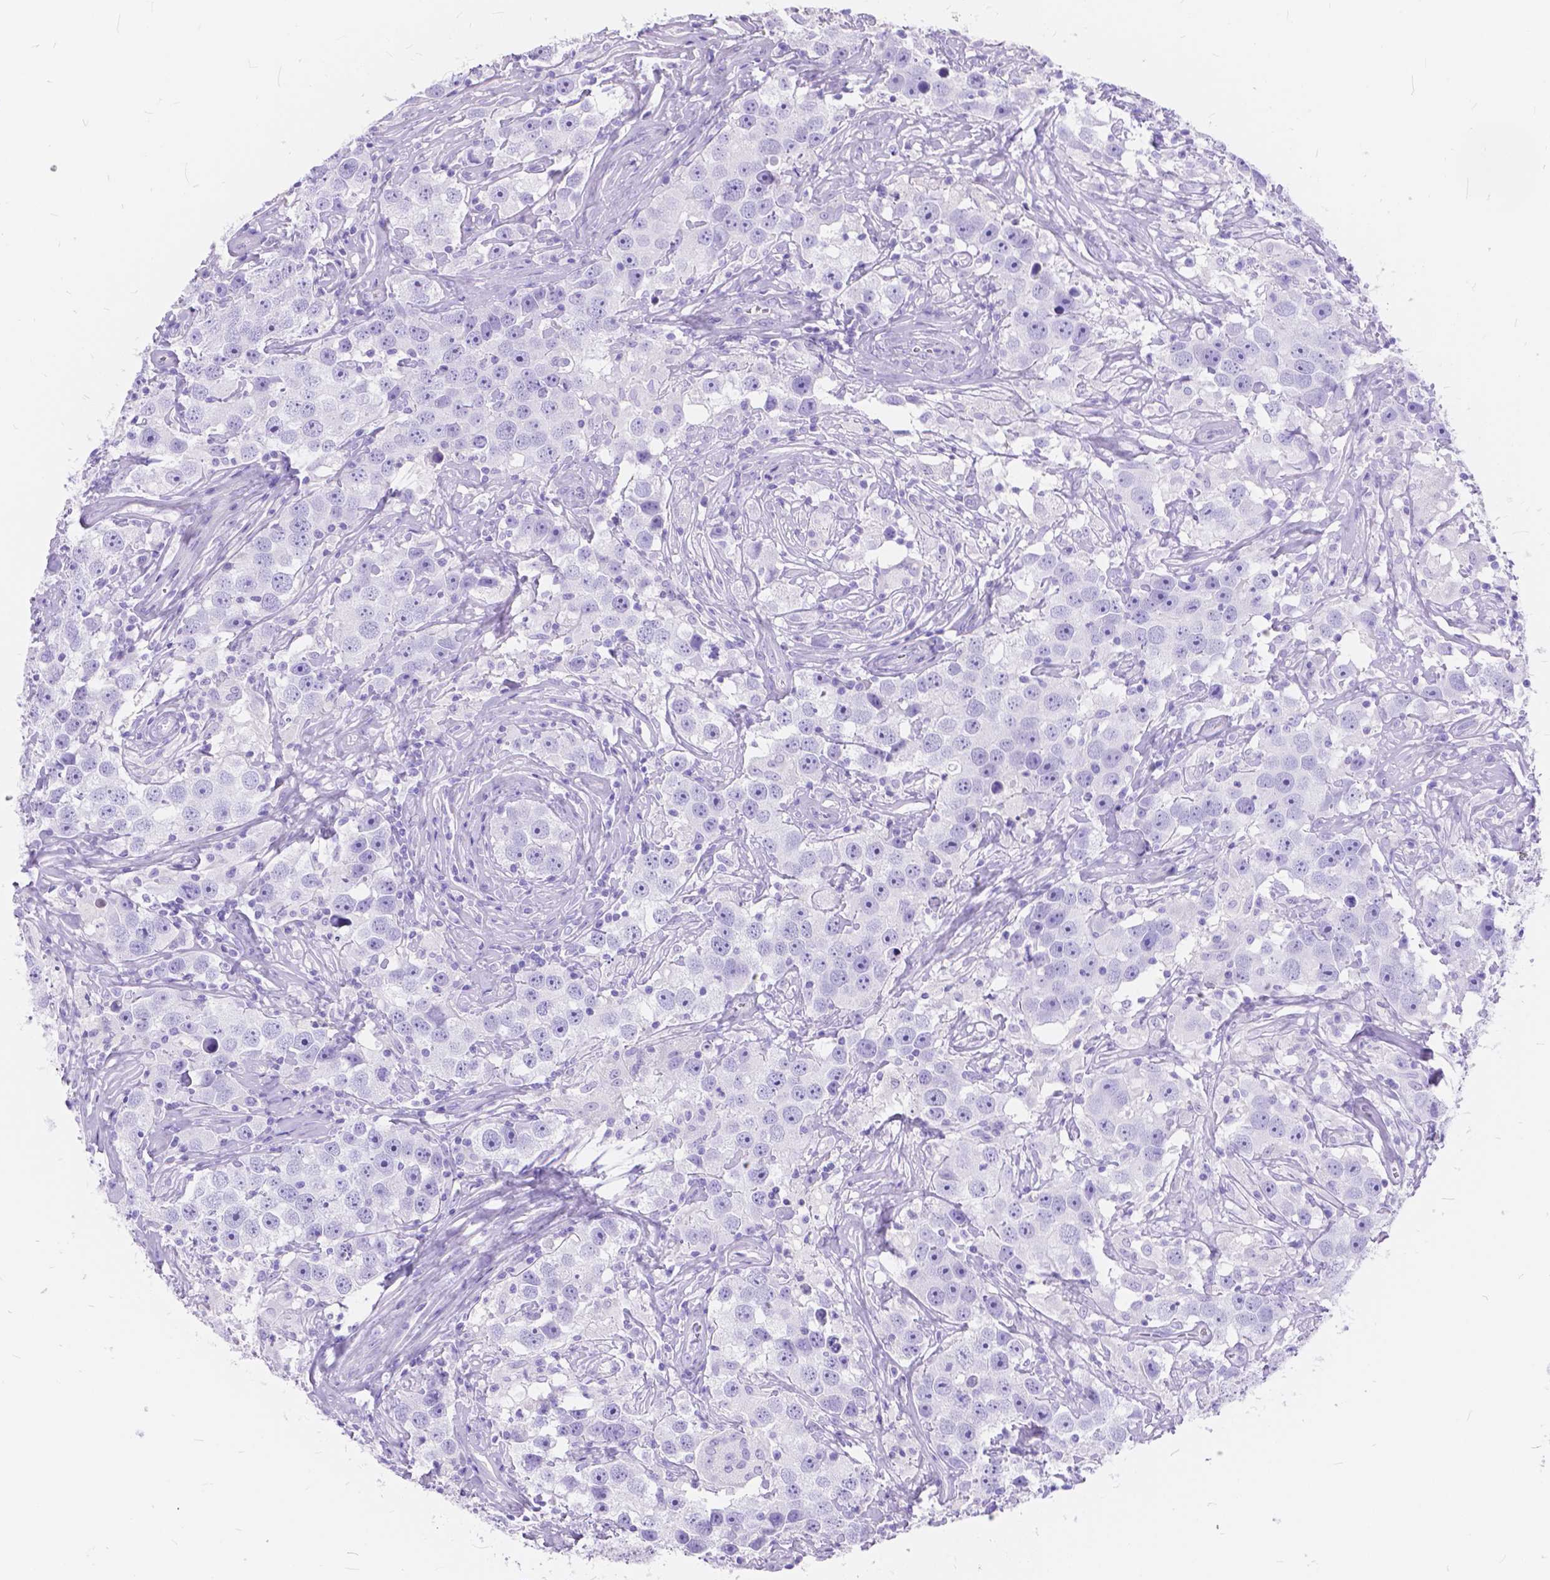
{"staining": {"intensity": "negative", "quantity": "none", "location": "none"}, "tissue": "testis cancer", "cell_type": "Tumor cells", "image_type": "cancer", "snomed": [{"axis": "morphology", "description": "Seminoma, NOS"}, {"axis": "topography", "description": "Testis"}], "caption": "DAB (3,3'-diaminobenzidine) immunohistochemical staining of testis cancer (seminoma) exhibits no significant positivity in tumor cells.", "gene": "FOXL2", "patient": {"sex": "male", "age": 49}}